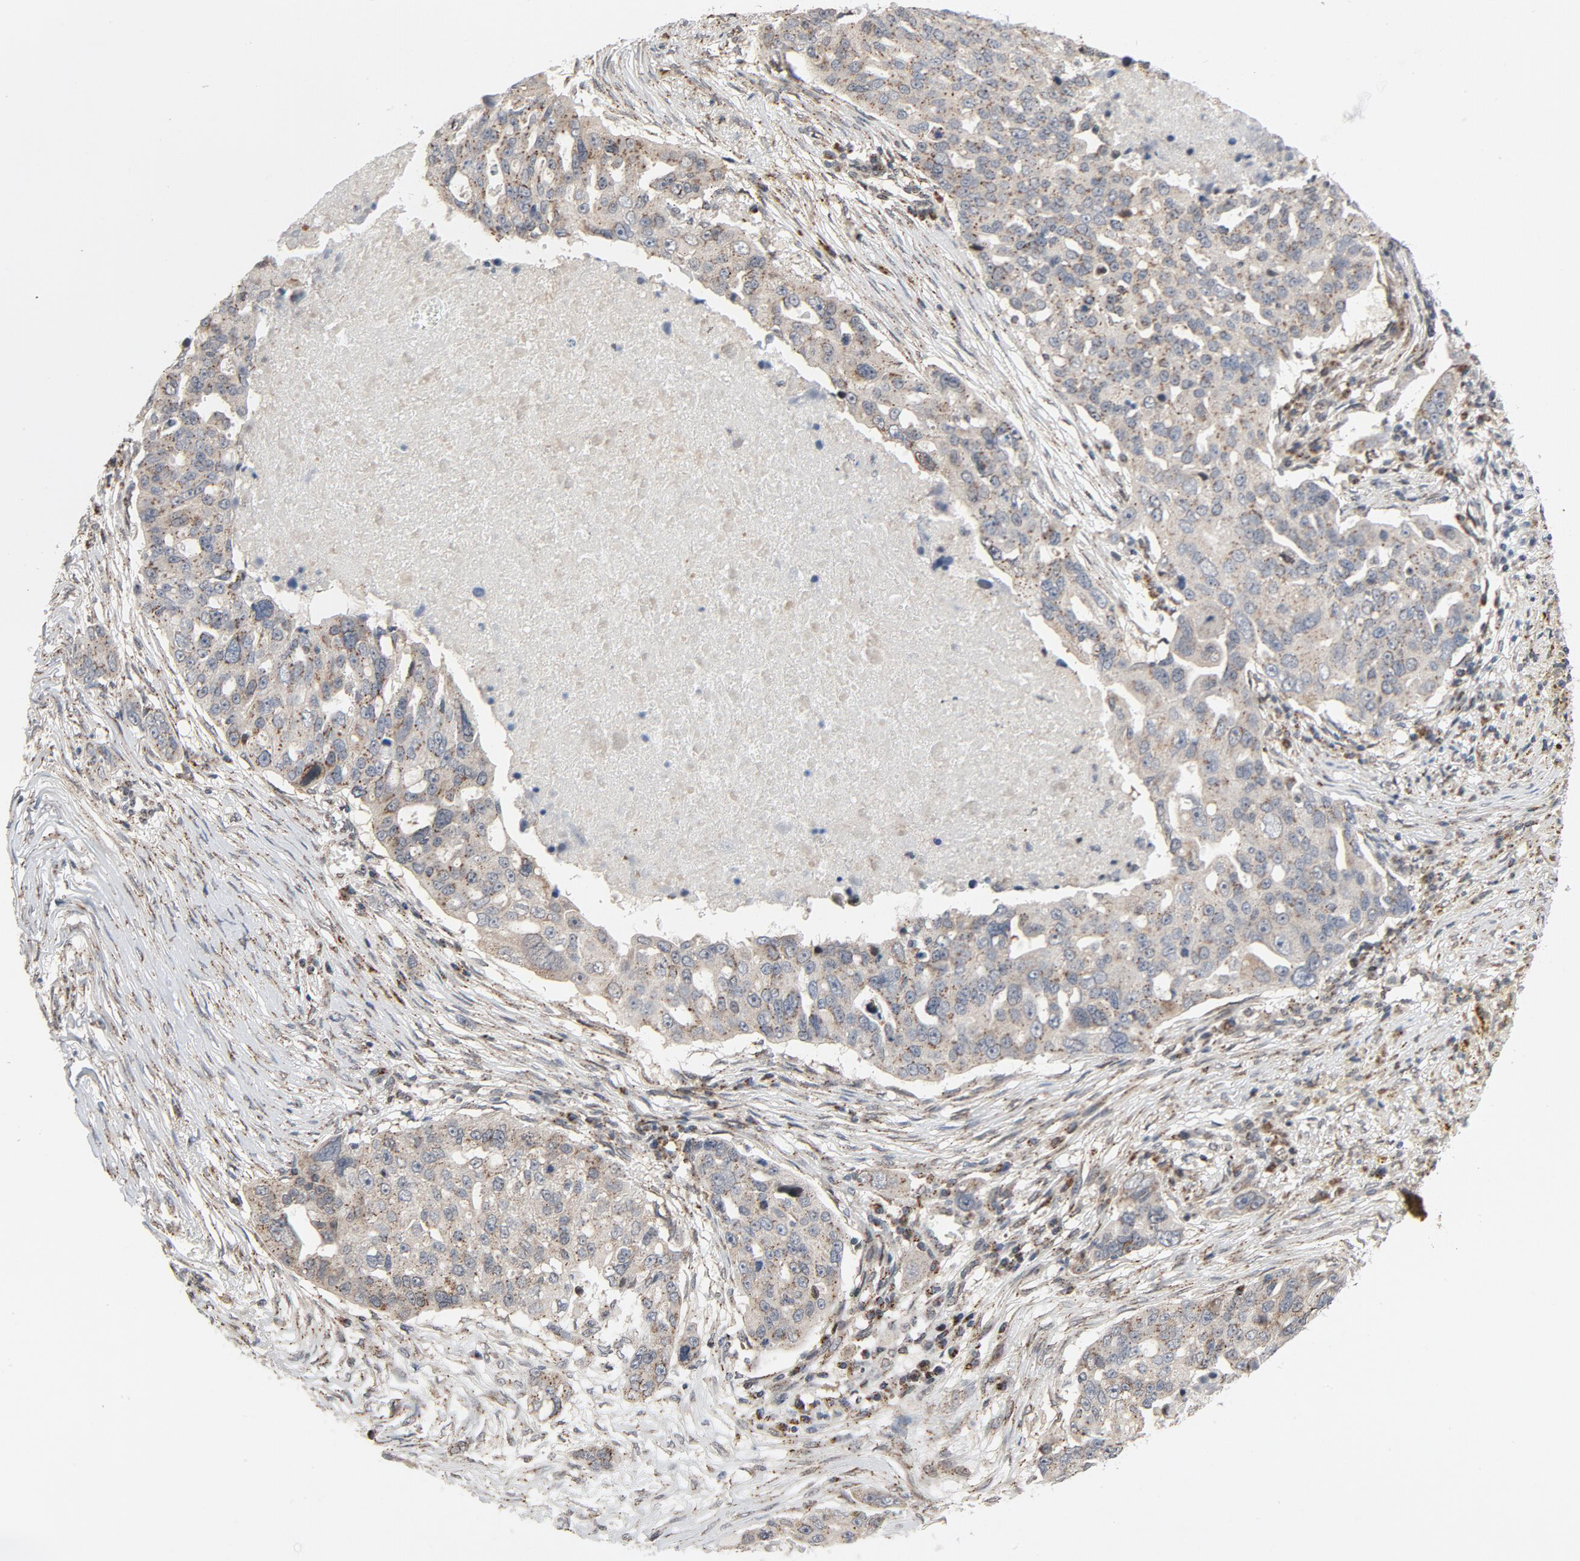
{"staining": {"intensity": "weak", "quantity": "25%-75%", "location": "cytoplasmic/membranous"}, "tissue": "ovarian cancer", "cell_type": "Tumor cells", "image_type": "cancer", "snomed": [{"axis": "morphology", "description": "Carcinoma, endometroid"}, {"axis": "topography", "description": "Ovary"}], "caption": "DAB (3,3'-diaminobenzidine) immunohistochemical staining of ovarian cancer reveals weak cytoplasmic/membranous protein expression in approximately 25%-75% of tumor cells.", "gene": "RPL12", "patient": {"sex": "female", "age": 75}}